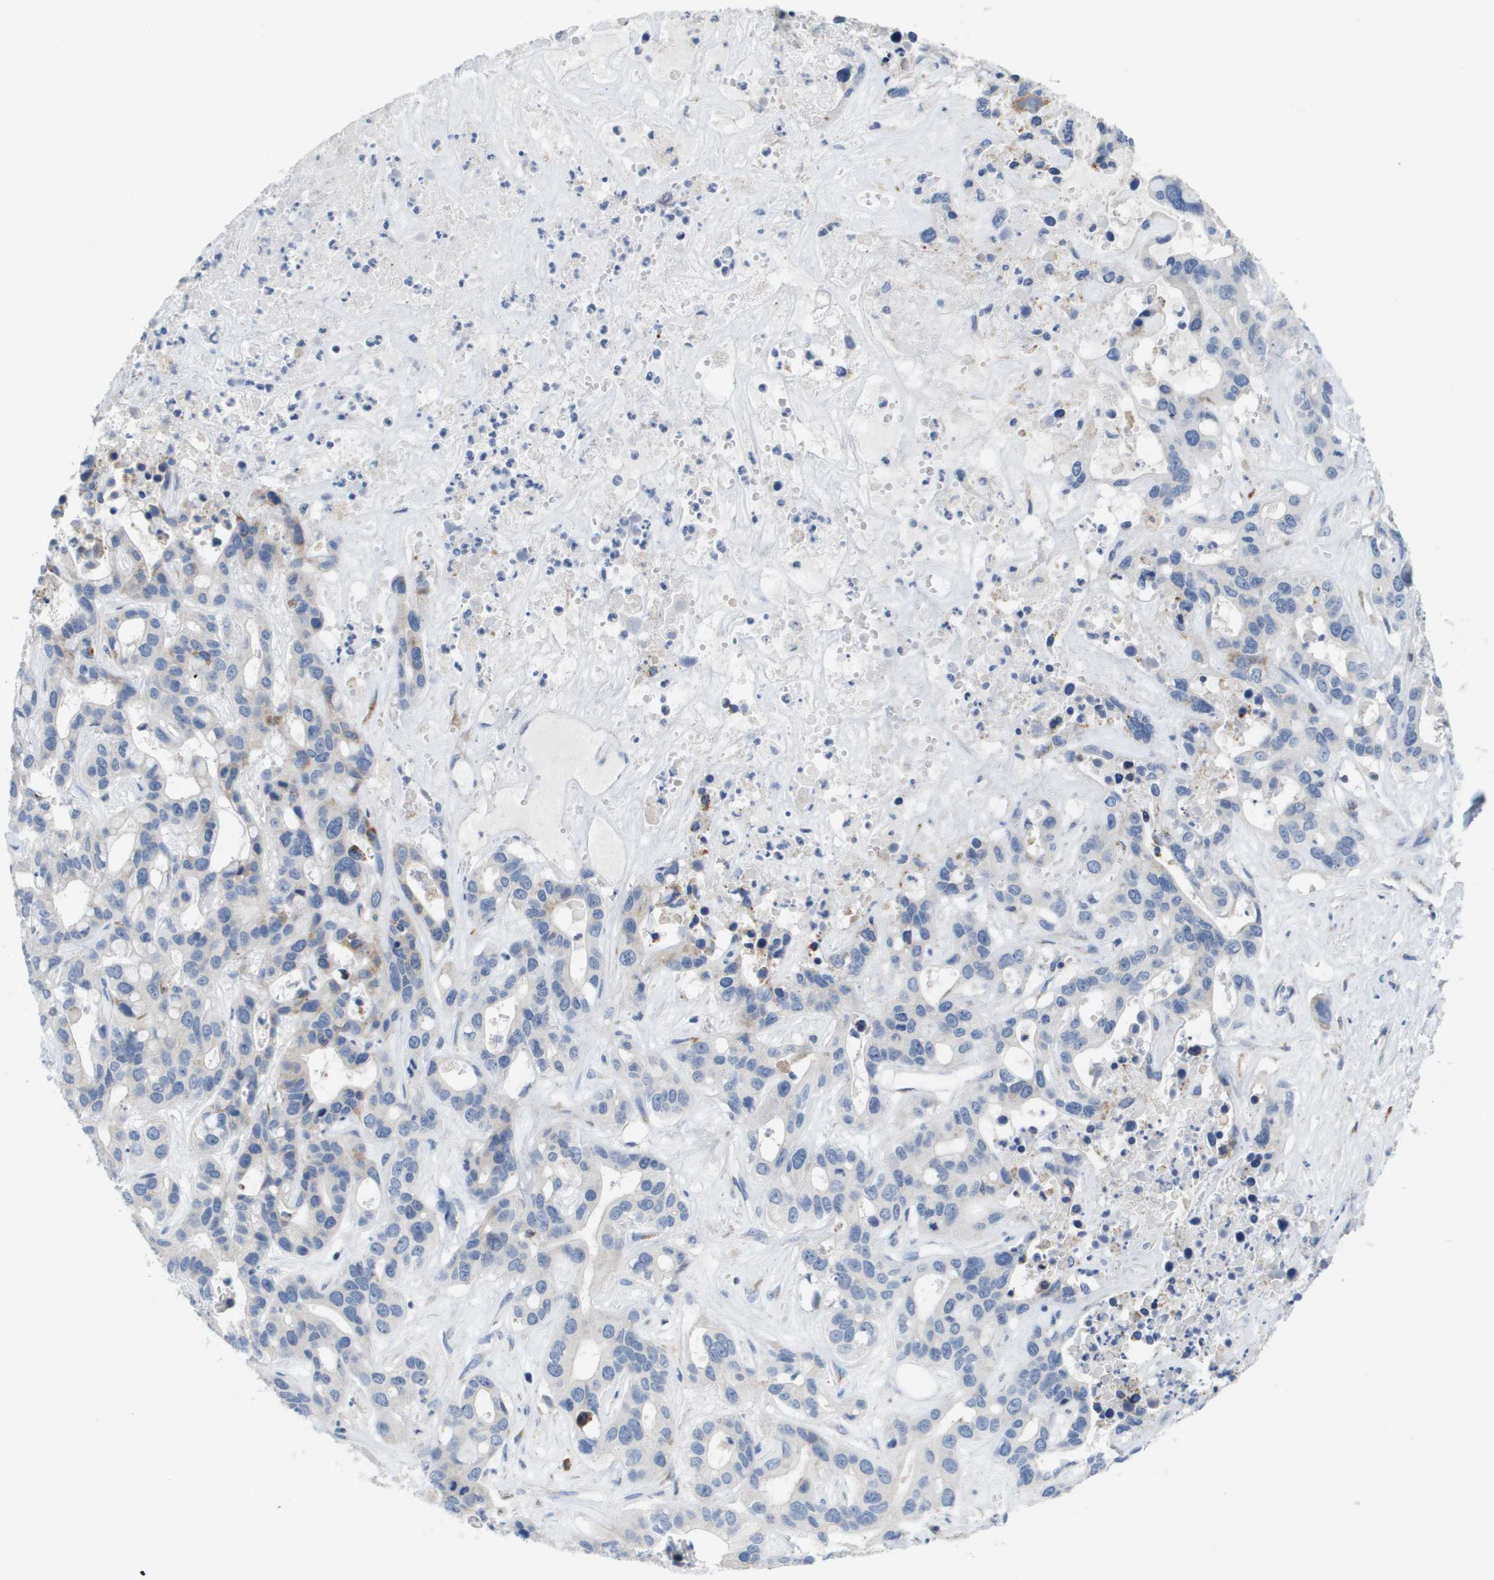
{"staining": {"intensity": "negative", "quantity": "none", "location": "none"}, "tissue": "liver cancer", "cell_type": "Tumor cells", "image_type": "cancer", "snomed": [{"axis": "morphology", "description": "Cholangiocarcinoma"}, {"axis": "topography", "description": "Liver"}], "caption": "Tumor cells show no significant positivity in liver cancer.", "gene": "CD3G", "patient": {"sex": "female", "age": 65}}